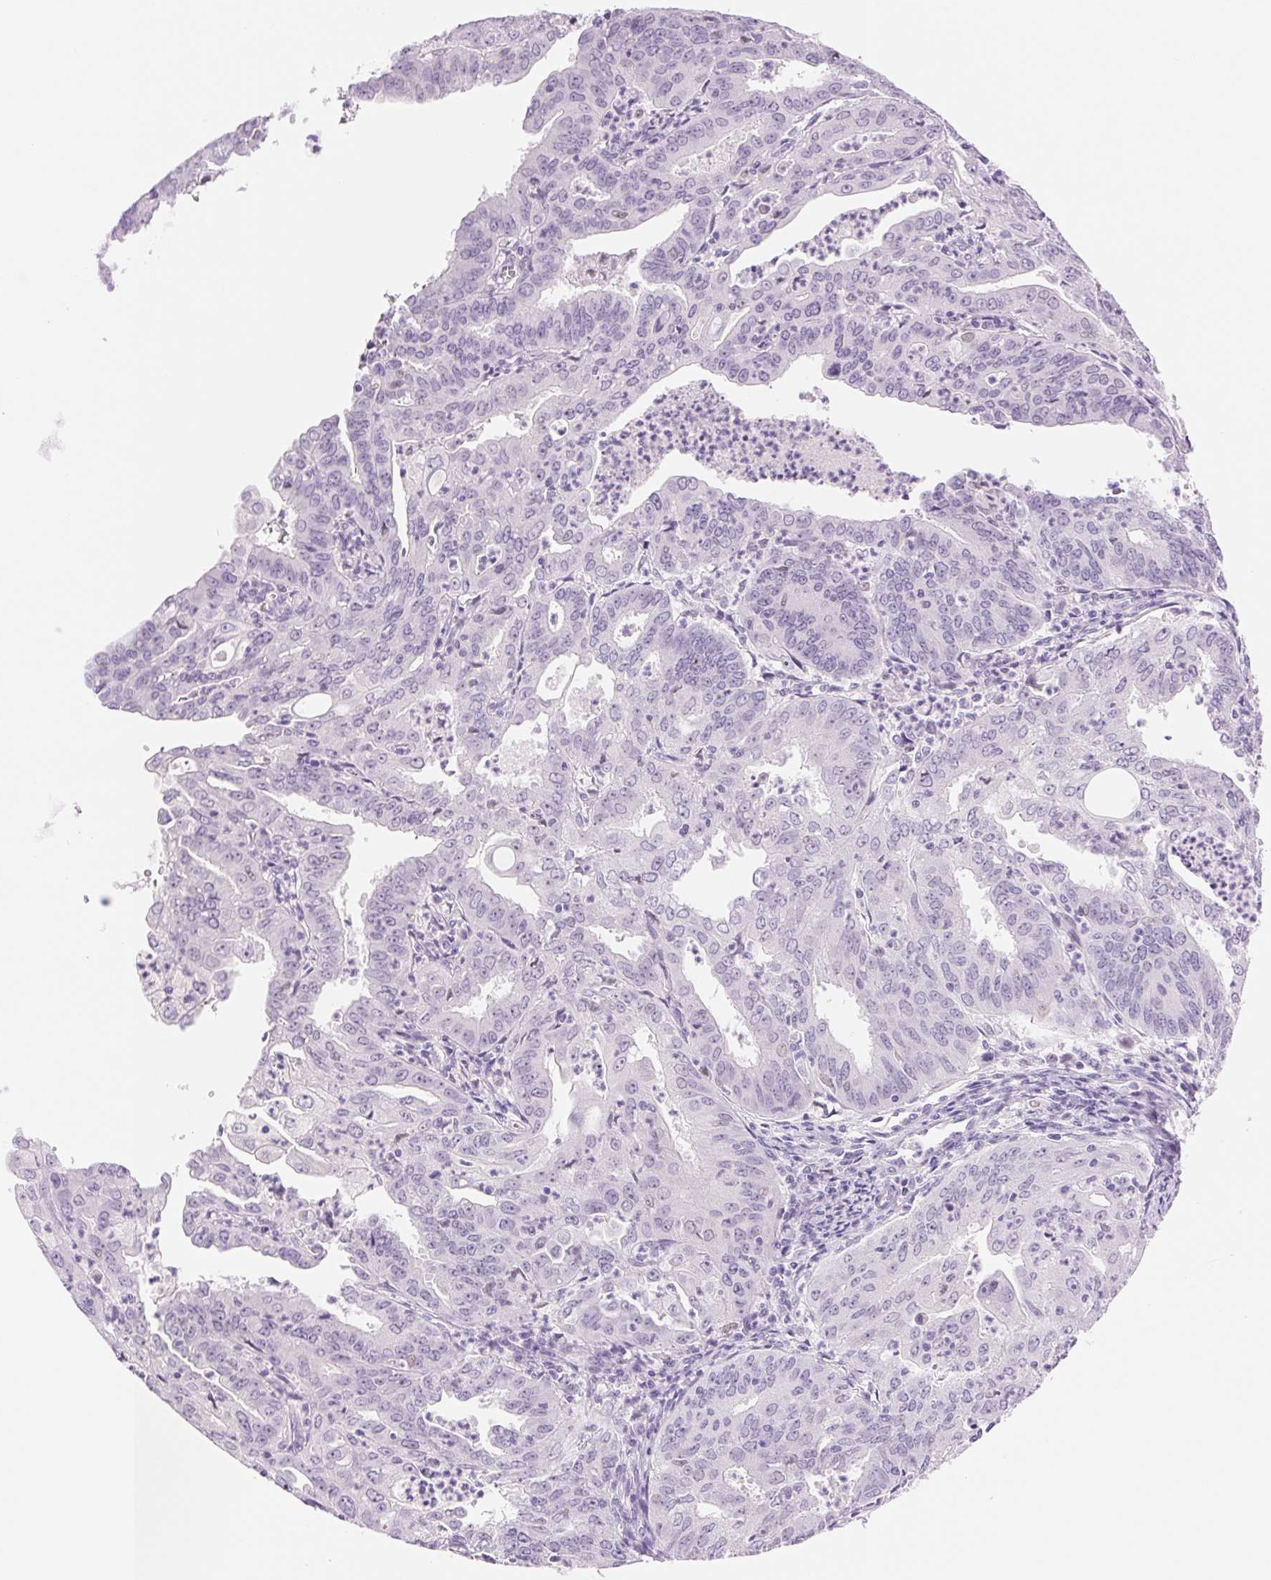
{"staining": {"intensity": "negative", "quantity": "none", "location": "none"}, "tissue": "cervical cancer", "cell_type": "Tumor cells", "image_type": "cancer", "snomed": [{"axis": "morphology", "description": "Adenocarcinoma, NOS"}, {"axis": "topography", "description": "Cervix"}], "caption": "Immunohistochemistry (IHC) micrograph of human adenocarcinoma (cervical) stained for a protein (brown), which reveals no expression in tumor cells.", "gene": "ASGR2", "patient": {"sex": "female", "age": 56}}